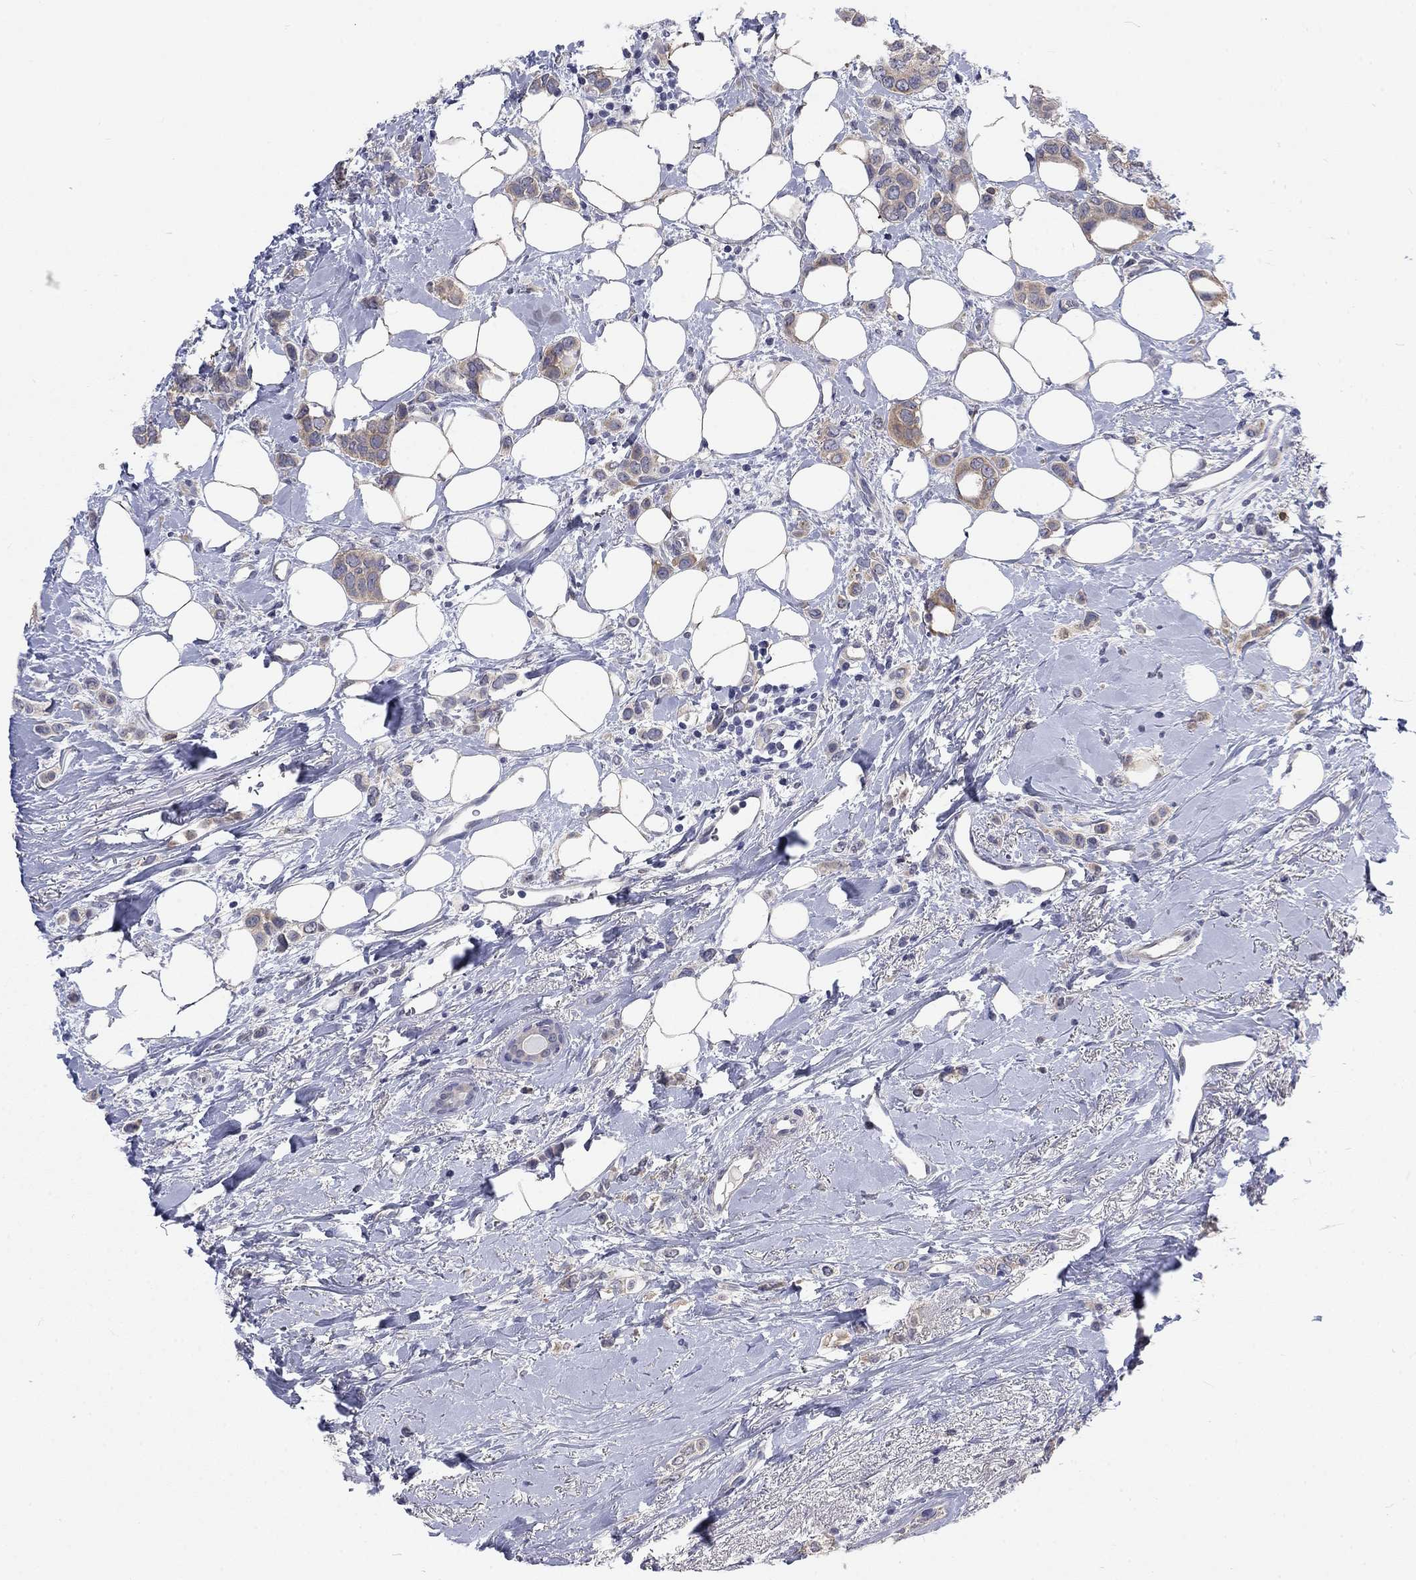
{"staining": {"intensity": "weak", "quantity": "25%-75%", "location": "cytoplasmic/membranous"}, "tissue": "breast cancer", "cell_type": "Tumor cells", "image_type": "cancer", "snomed": [{"axis": "morphology", "description": "Lobular carcinoma"}, {"axis": "topography", "description": "Breast"}], "caption": "Protein expression analysis of breast cancer reveals weak cytoplasmic/membranous staining in about 25%-75% of tumor cells.", "gene": "PHKA1", "patient": {"sex": "female", "age": 66}}